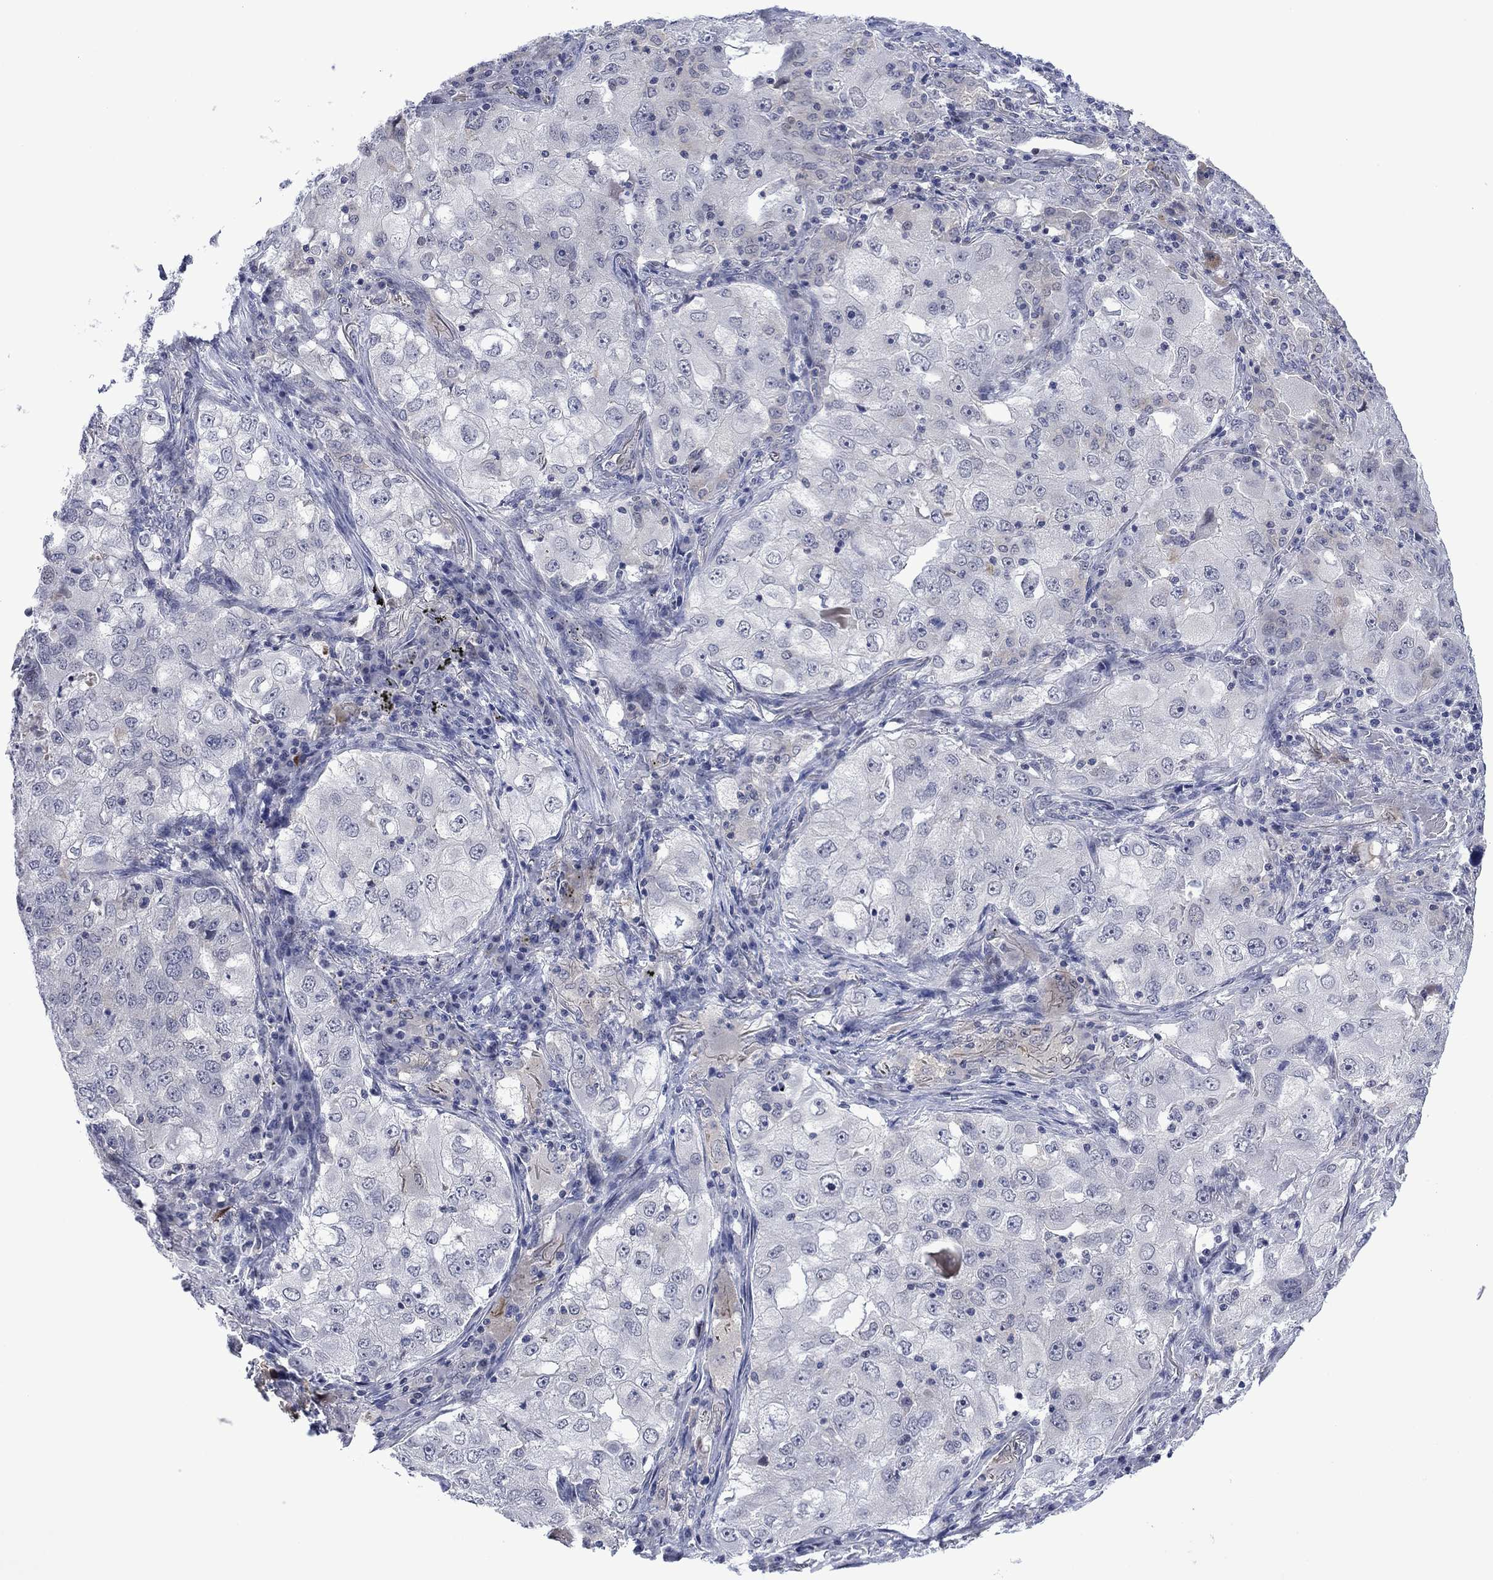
{"staining": {"intensity": "negative", "quantity": "none", "location": "none"}, "tissue": "lung cancer", "cell_type": "Tumor cells", "image_type": "cancer", "snomed": [{"axis": "morphology", "description": "Adenocarcinoma, NOS"}, {"axis": "topography", "description": "Lung"}], "caption": "Immunohistochemistry (IHC) of lung cancer (adenocarcinoma) reveals no positivity in tumor cells.", "gene": "AGL", "patient": {"sex": "female", "age": 61}}